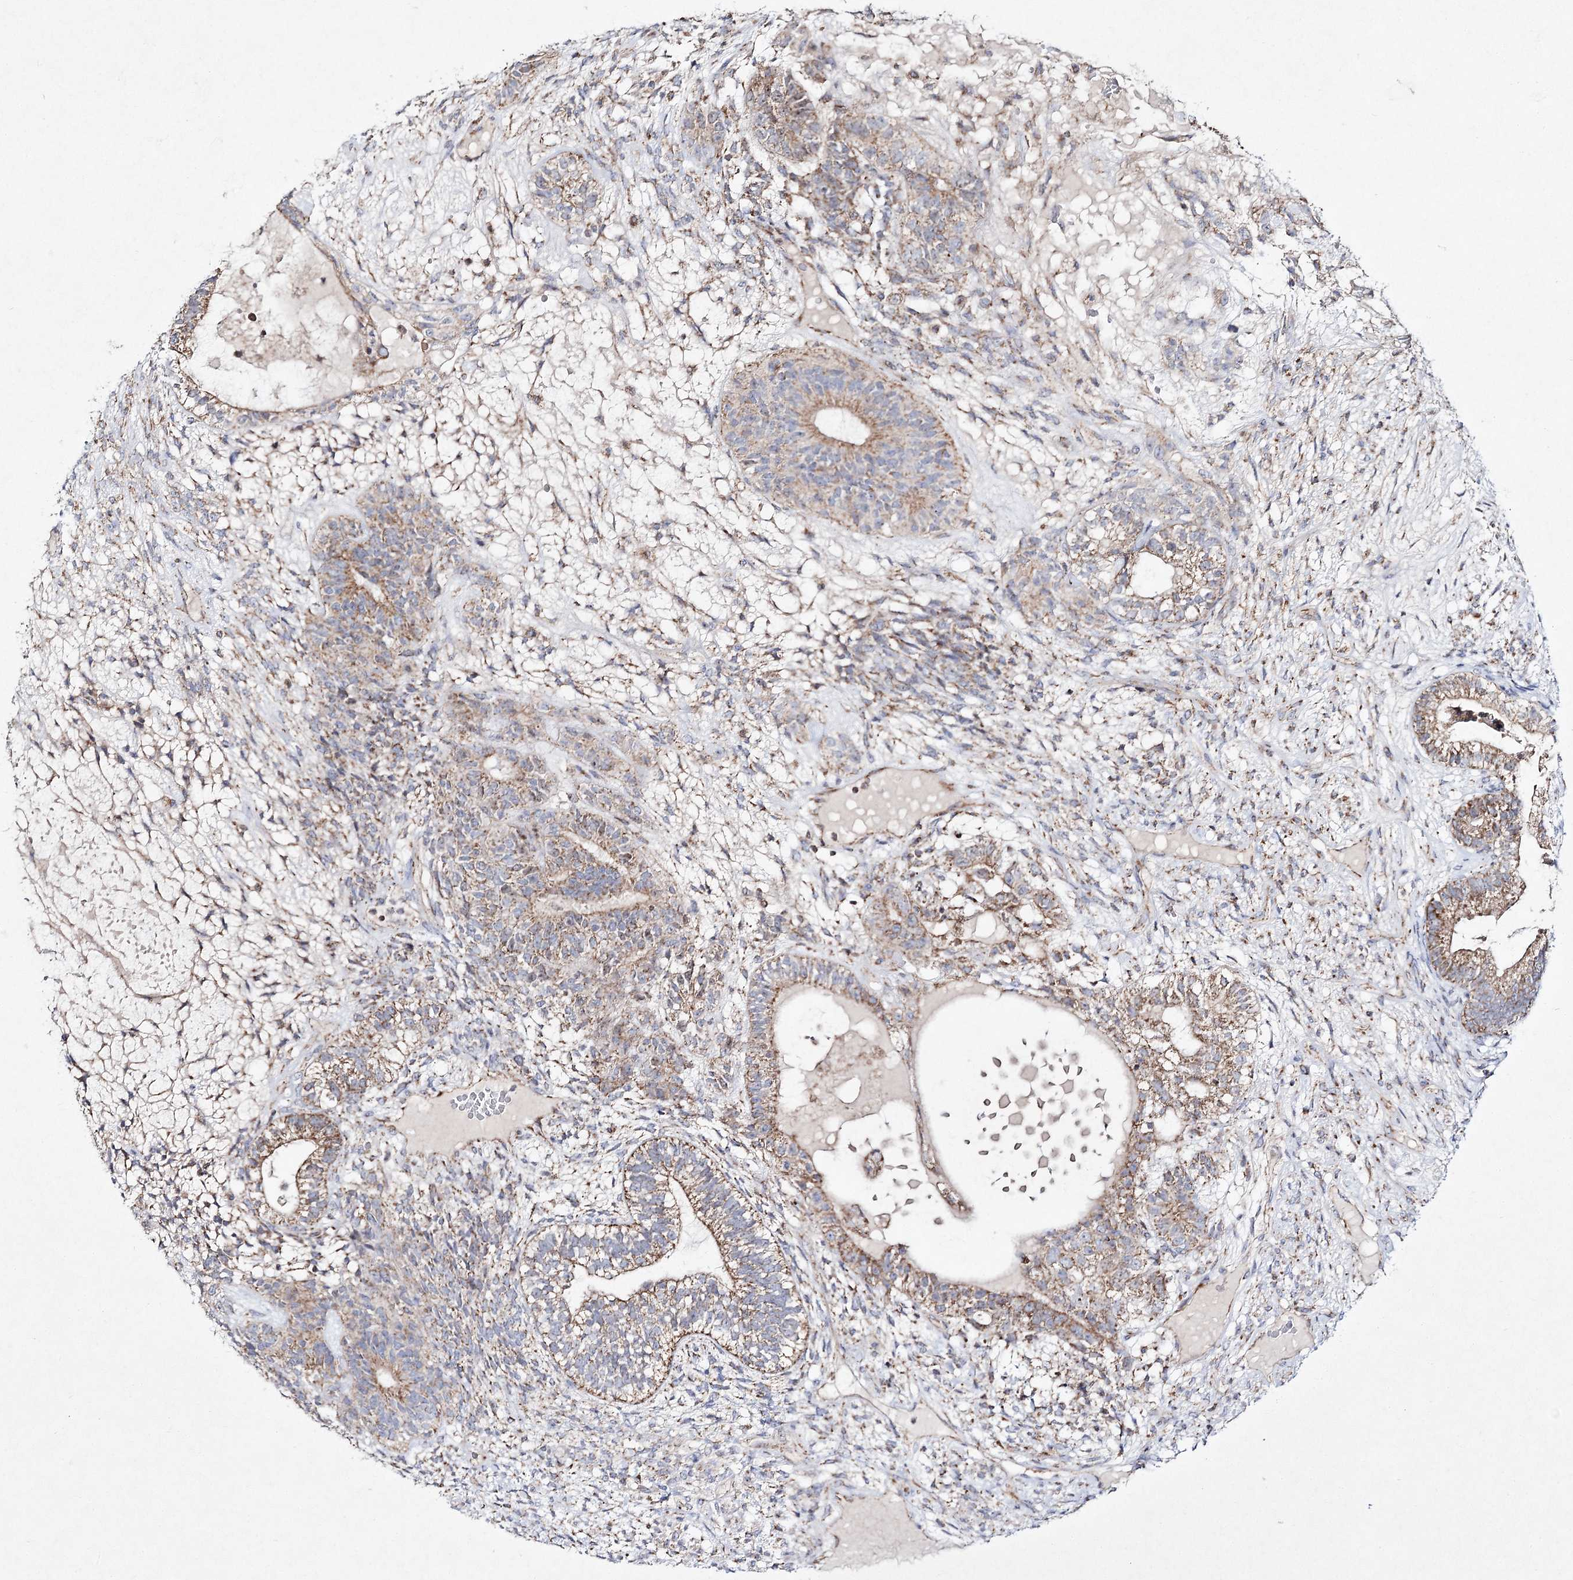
{"staining": {"intensity": "moderate", "quantity": ">75%", "location": "cytoplasmic/membranous"}, "tissue": "testis cancer", "cell_type": "Tumor cells", "image_type": "cancer", "snomed": [{"axis": "morphology", "description": "Seminoma, NOS"}, {"axis": "morphology", "description": "Carcinoma, Embryonal, NOS"}, {"axis": "topography", "description": "Testis"}], "caption": "Tumor cells reveal medium levels of moderate cytoplasmic/membranous positivity in approximately >75% of cells in human testis cancer (embryonal carcinoma).", "gene": "DNA2", "patient": {"sex": "male", "age": 28}}